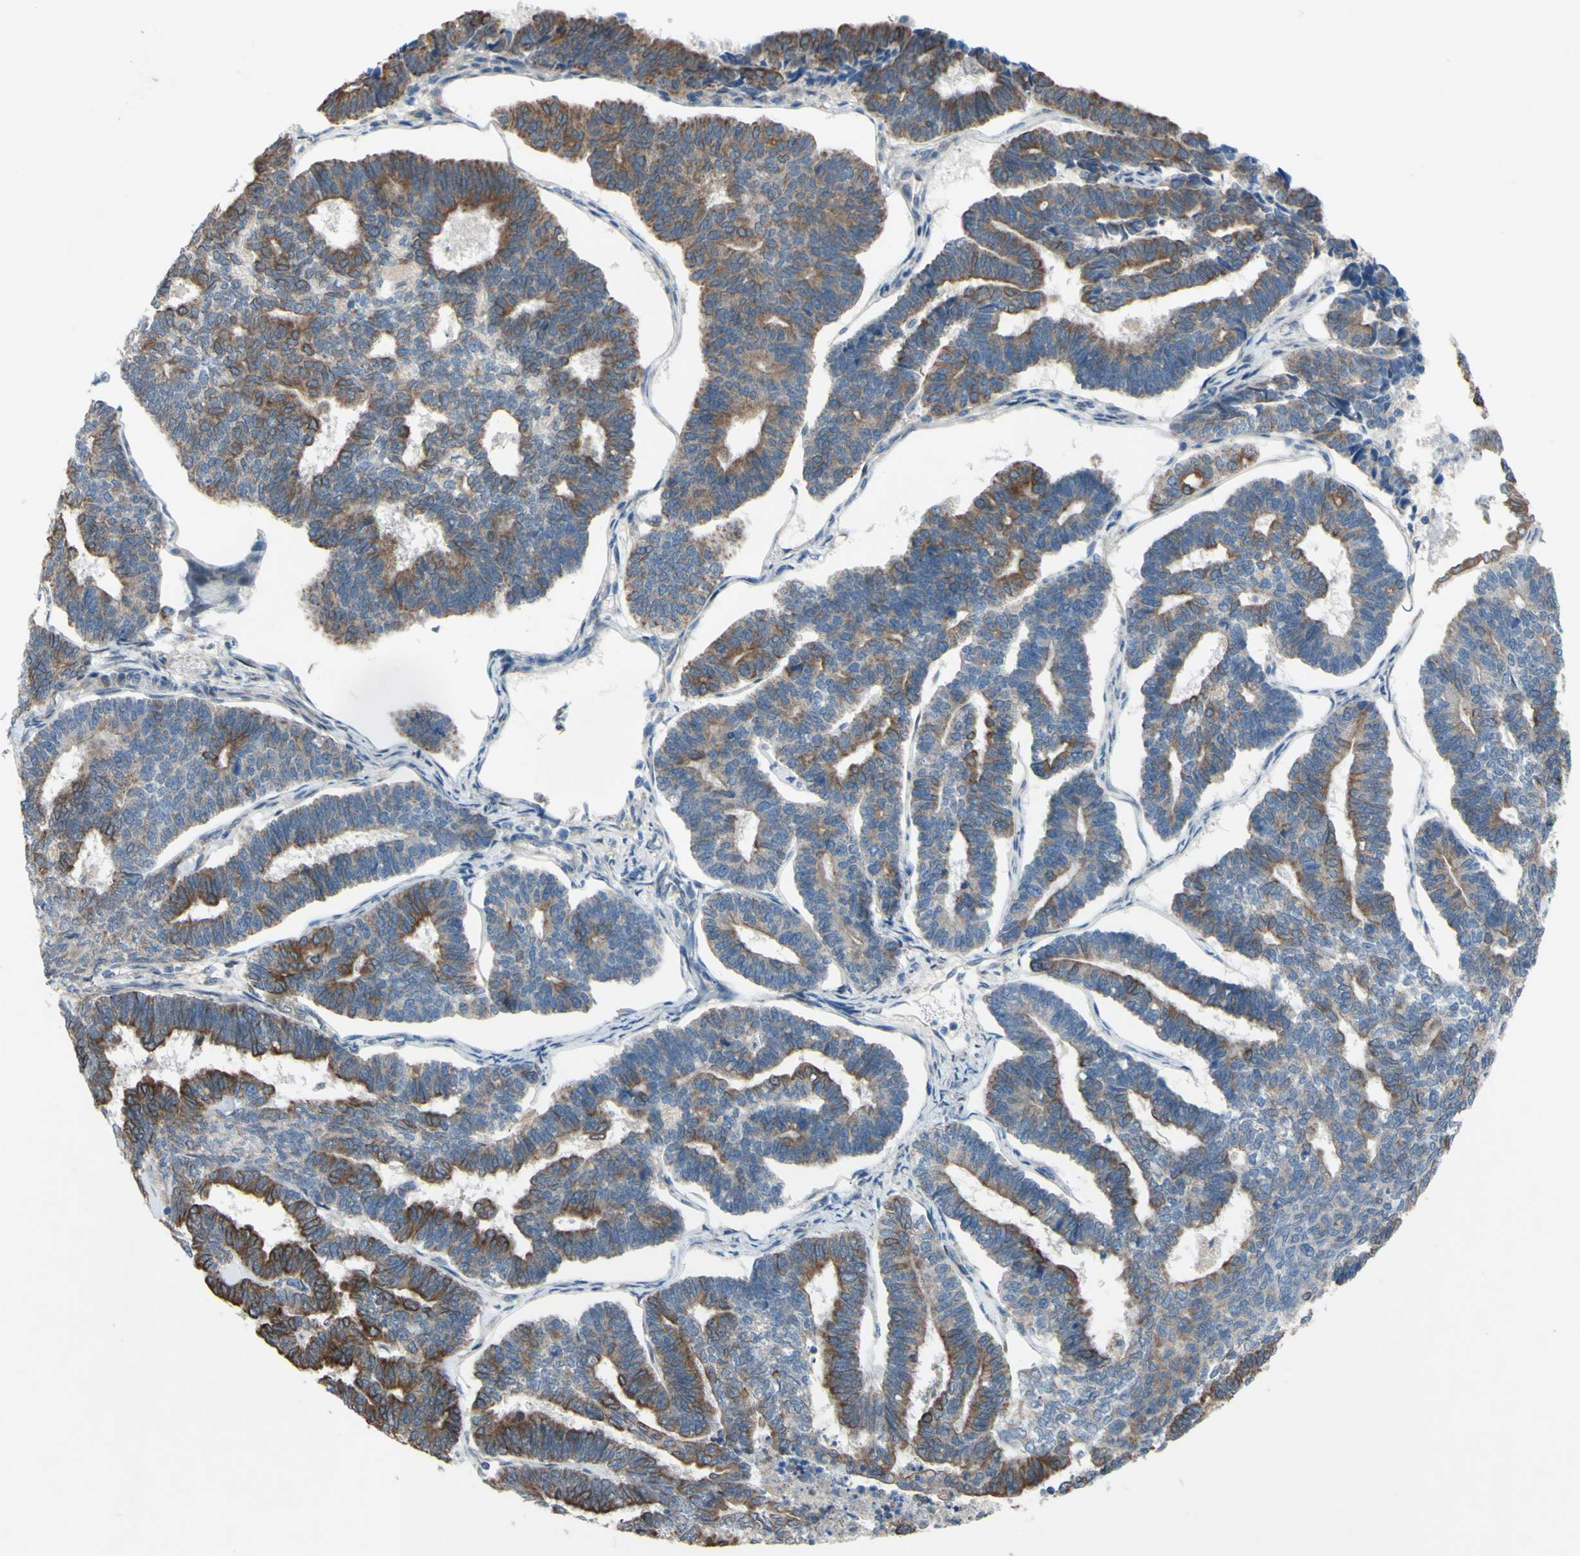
{"staining": {"intensity": "strong", "quantity": "25%-75%", "location": "cytoplasmic/membranous"}, "tissue": "endometrial cancer", "cell_type": "Tumor cells", "image_type": "cancer", "snomed": [{"axis": "morphology", "description": "Adenocarcinoma, NOS"}, {"axis": "topography", "description": "Endometrium"}], "caption": "Endometrial adenocarcinoma tissue reveals strong cytoplasmic/membranous staining in about 25%-75% of tumor cells", "gene": "GRAMD2B", "patient": {"sex": "female", "age": 70}}